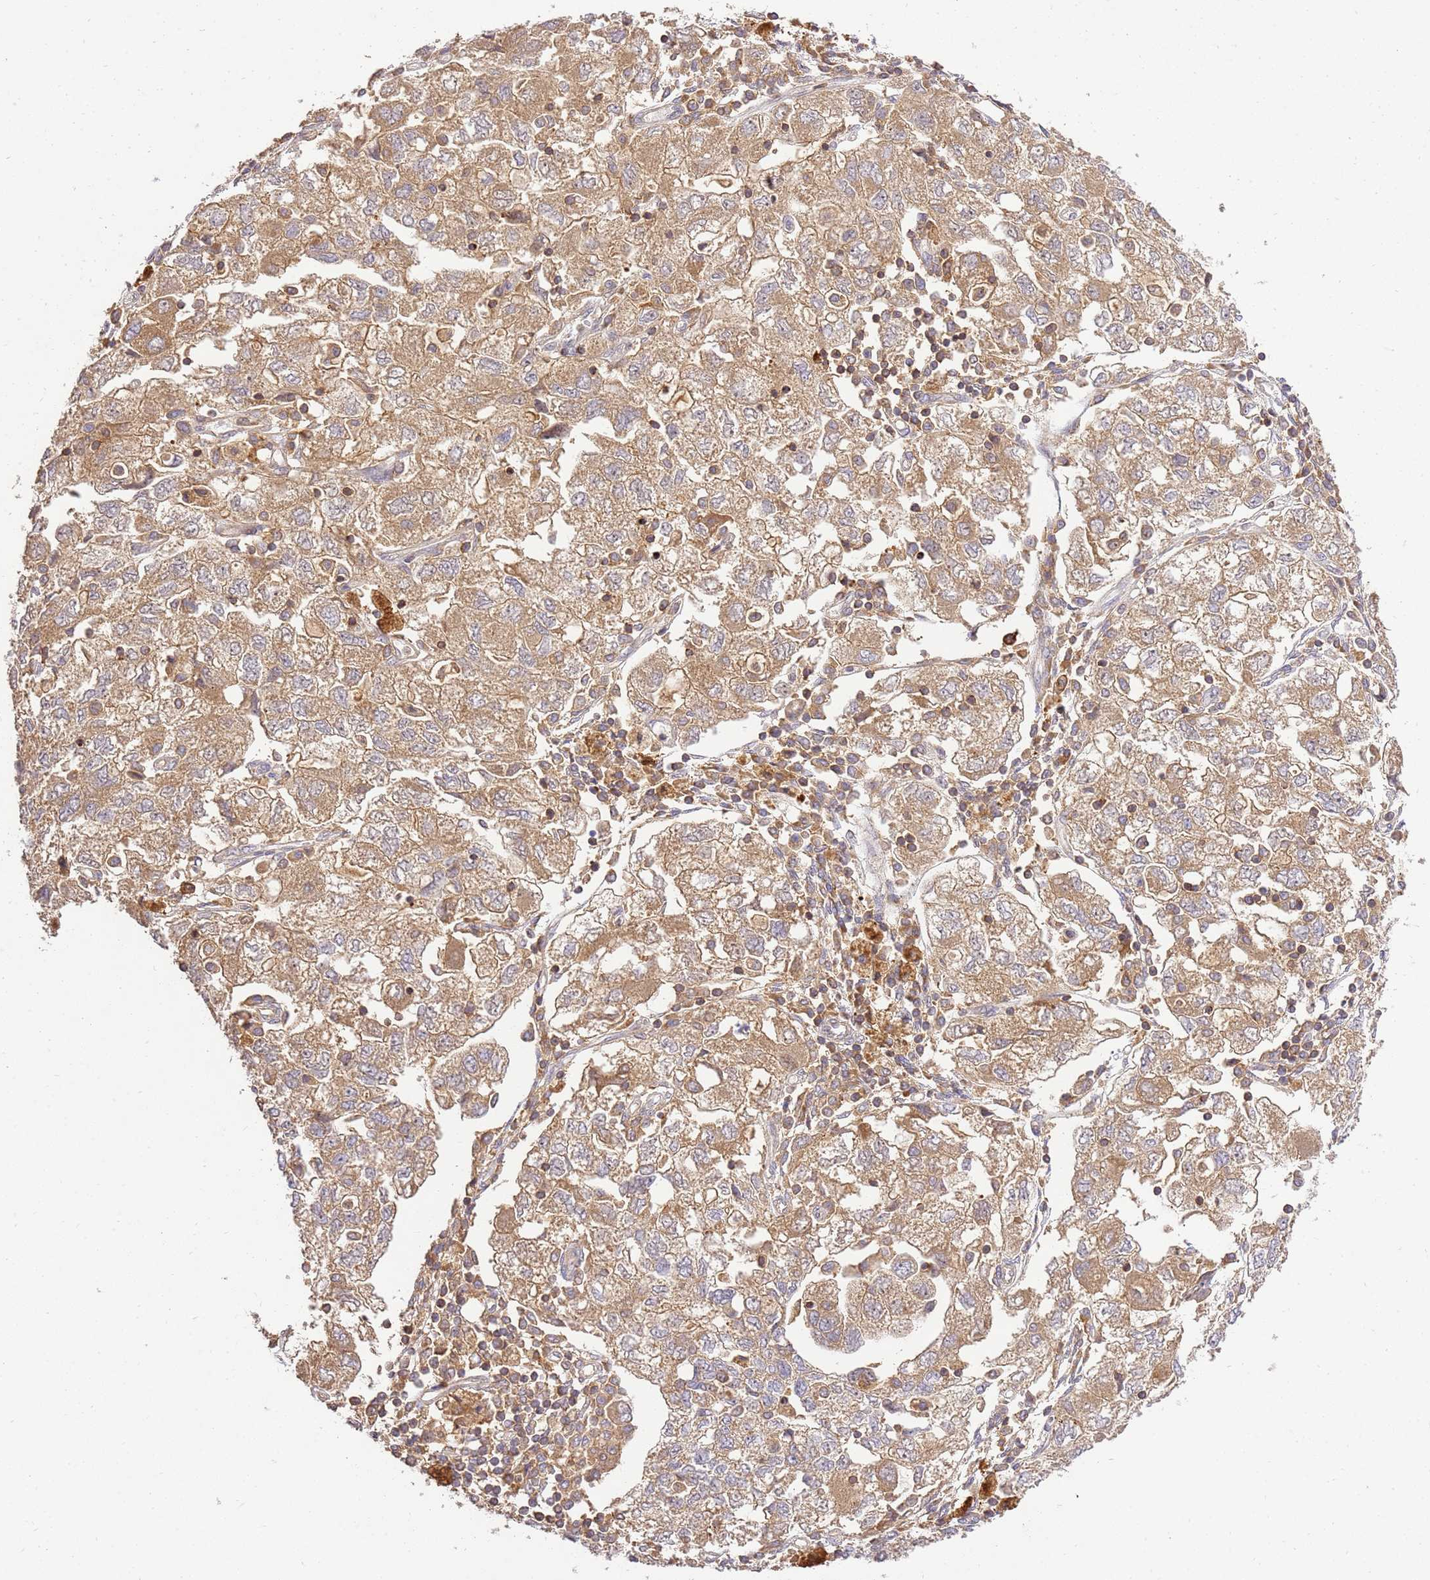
{"staining": {"intensity": "moderate", "quantity": ">75%", "location": "cytoplasmic/membranous"}, "tissue": "ovarian cancer", "cell_type": "Tumor cells", "image_type": "cancer", "snomed": [{"axis": "morphology", "description": "Carcinoma, NOS"}, {"axis": "morphology", "description": "Cystadenocarcinoma, serous, NOS"}, {"axis": "topography", "description": "Ovary"}], "caption": "This micrograph shows immunohistochemistry (IHC) staining of carcinoma (ovarian), with medium moderate cytoplasmic/membranous positivity in about >75% of tumor cells.", "gene": "GAREM1", "patient": {"sex": "female", "age": 69}}